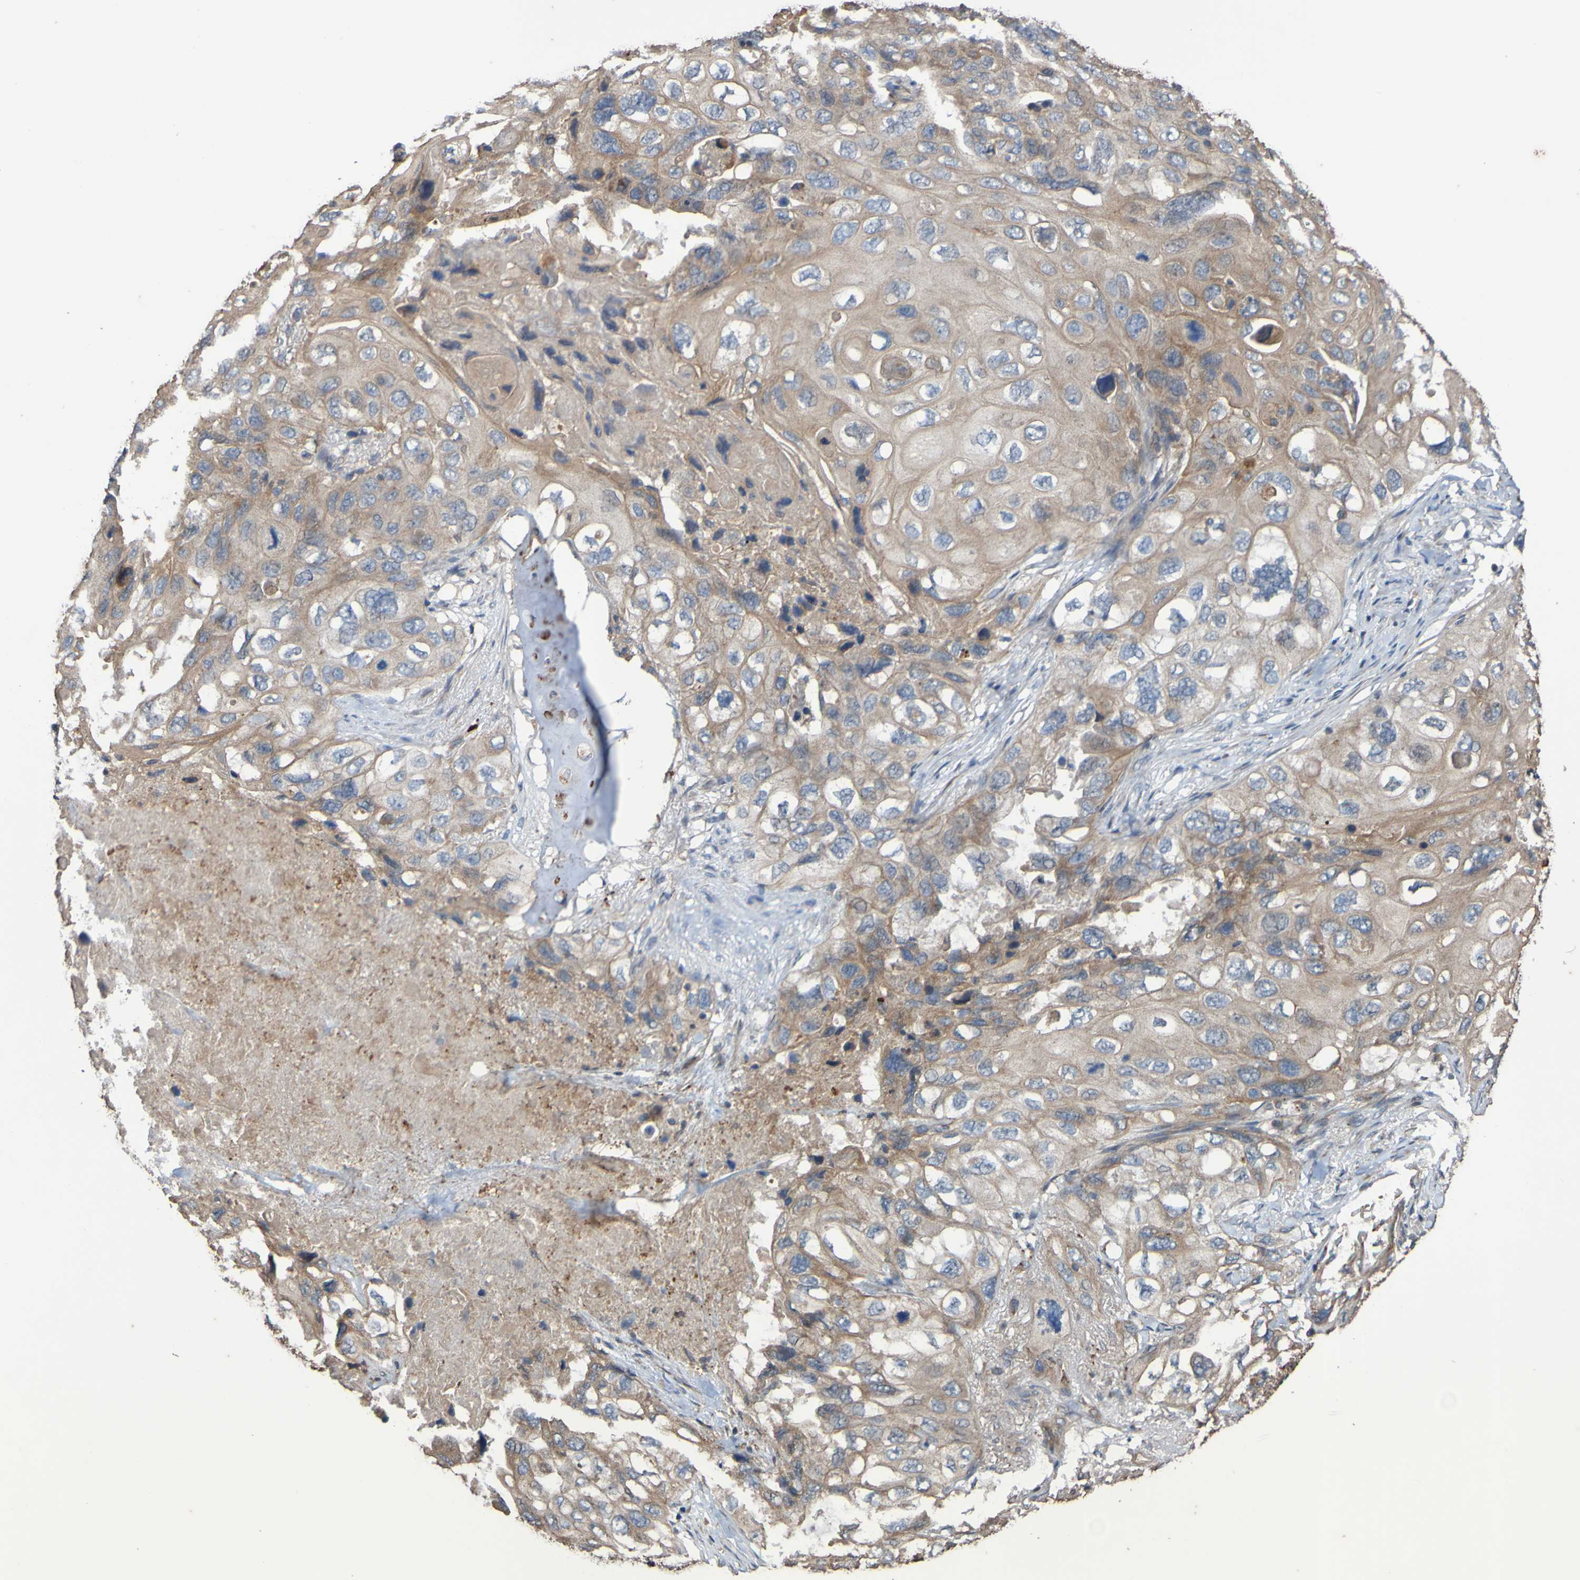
{"staining": {"intensity": "moderate", "quantity": ">75%", "location": "cytoplasmic/membranous"}, "tissue": "lung cancer", "cell_type": "Tumor cells", "image_type": "cancer", "snomed": [{"axis": "morphology", "description": "Squamous cell carcinoma, NOS"}, {"axis": "topography", "description": "Lung"}], "caption": "Protein expression analysis of human lung cancer reveals moderate cytoplasmic/membranous staining in about >75% of tumor cells.", "gene": "UCN", "patient": {"sex": "female", "age": 73}}